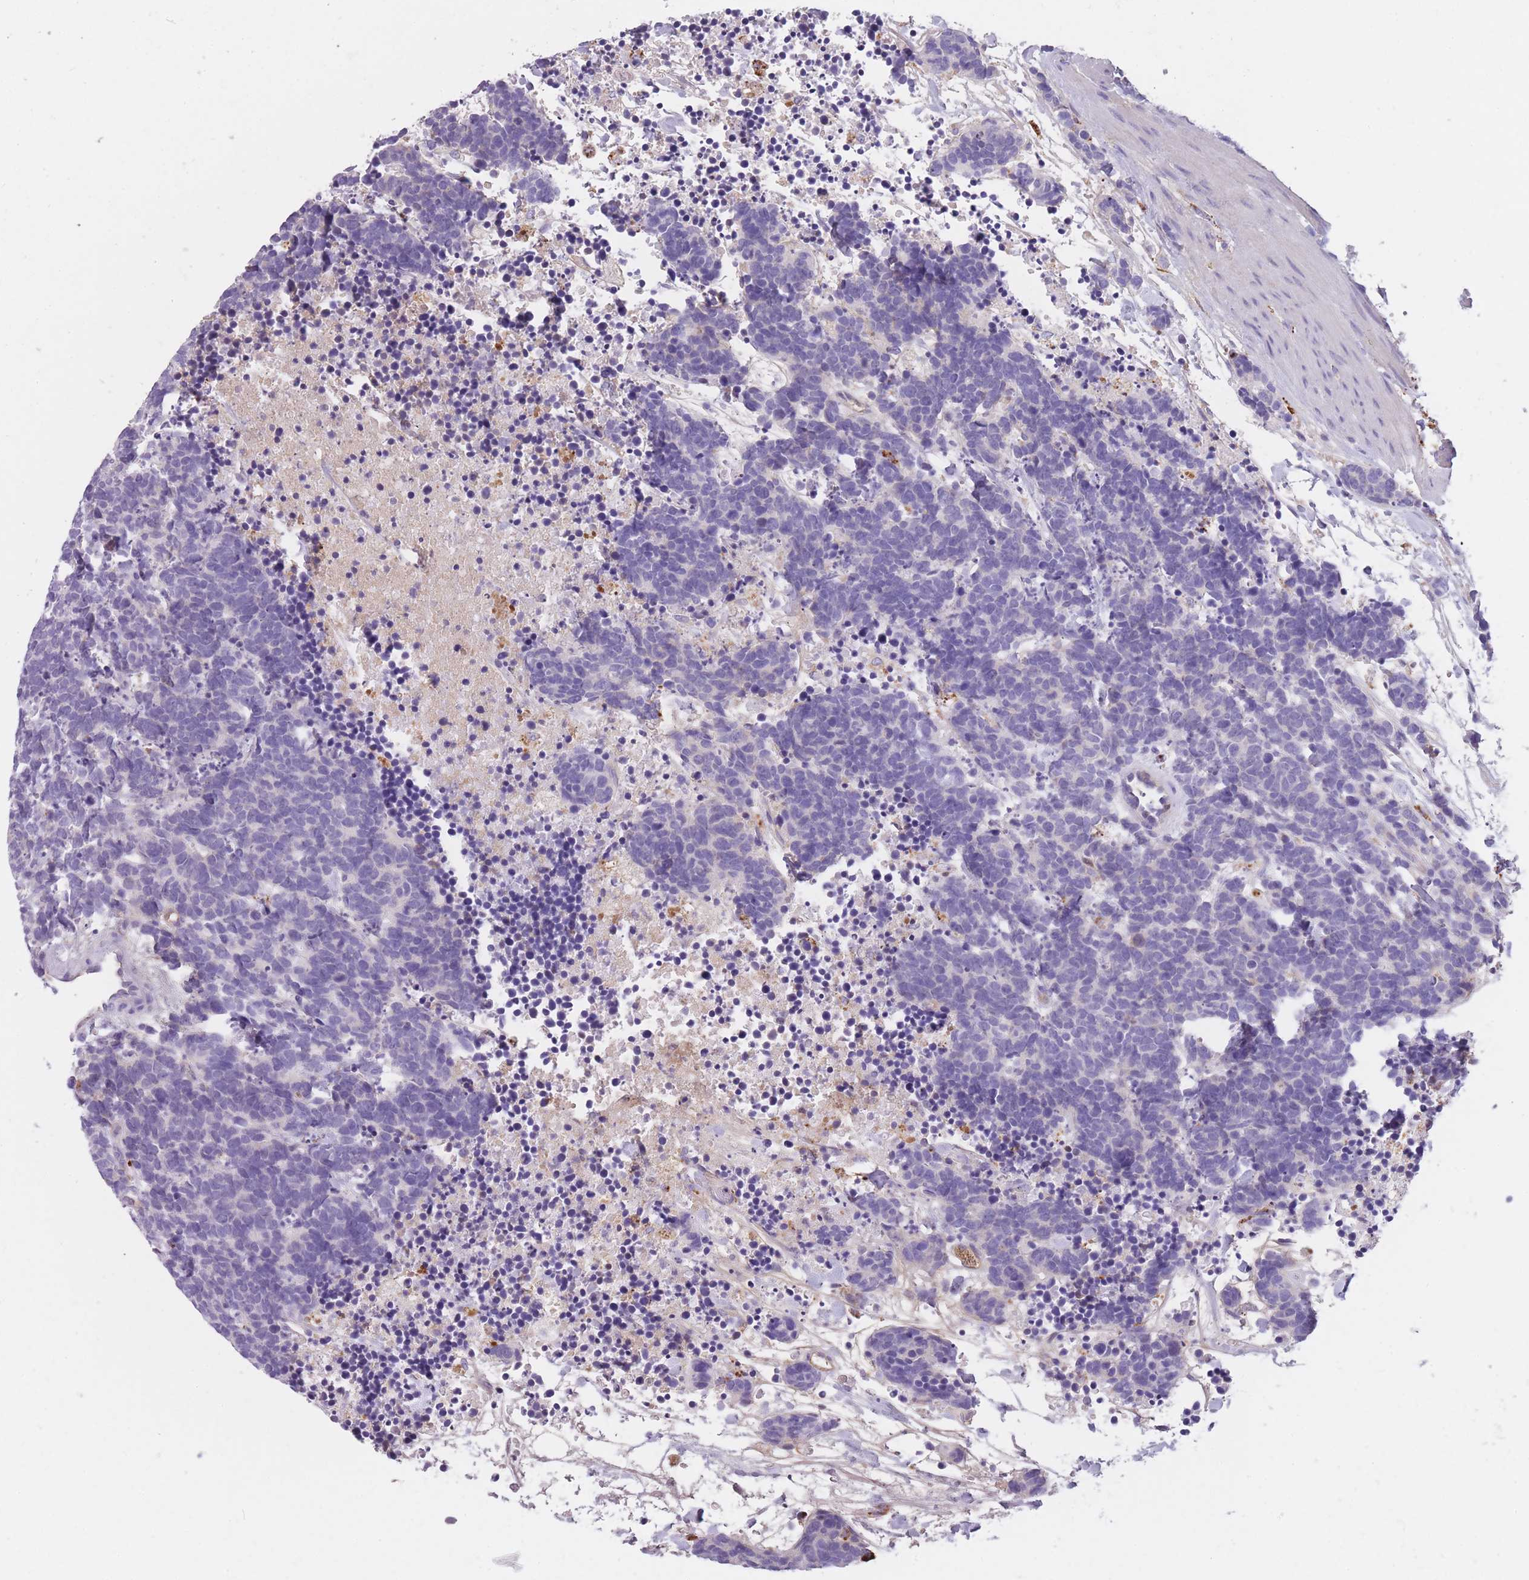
{"staining": {"intensity": "negative", "quantity": "none", "location": "none"}, "tissue": "carcinoid", "cell_type": "Tumor cells", "image_type": "cancer", "snomed": [{"axis": "morphology", "description": "Carcinoma, NOS"}, {"axis": "morphology", "description": "Carcinoid, malignant, NOS"}, {"axis": "topography", "description": "Prostate"}], "caption": "High power microscopy photomicrograph of an immunohistochemistry (IHC) histopathology image of carcinoid, revealing no significant positivity in tumor cells.", "gene": "GNAT1", "patient": {"sex": "male", "age": 57}}